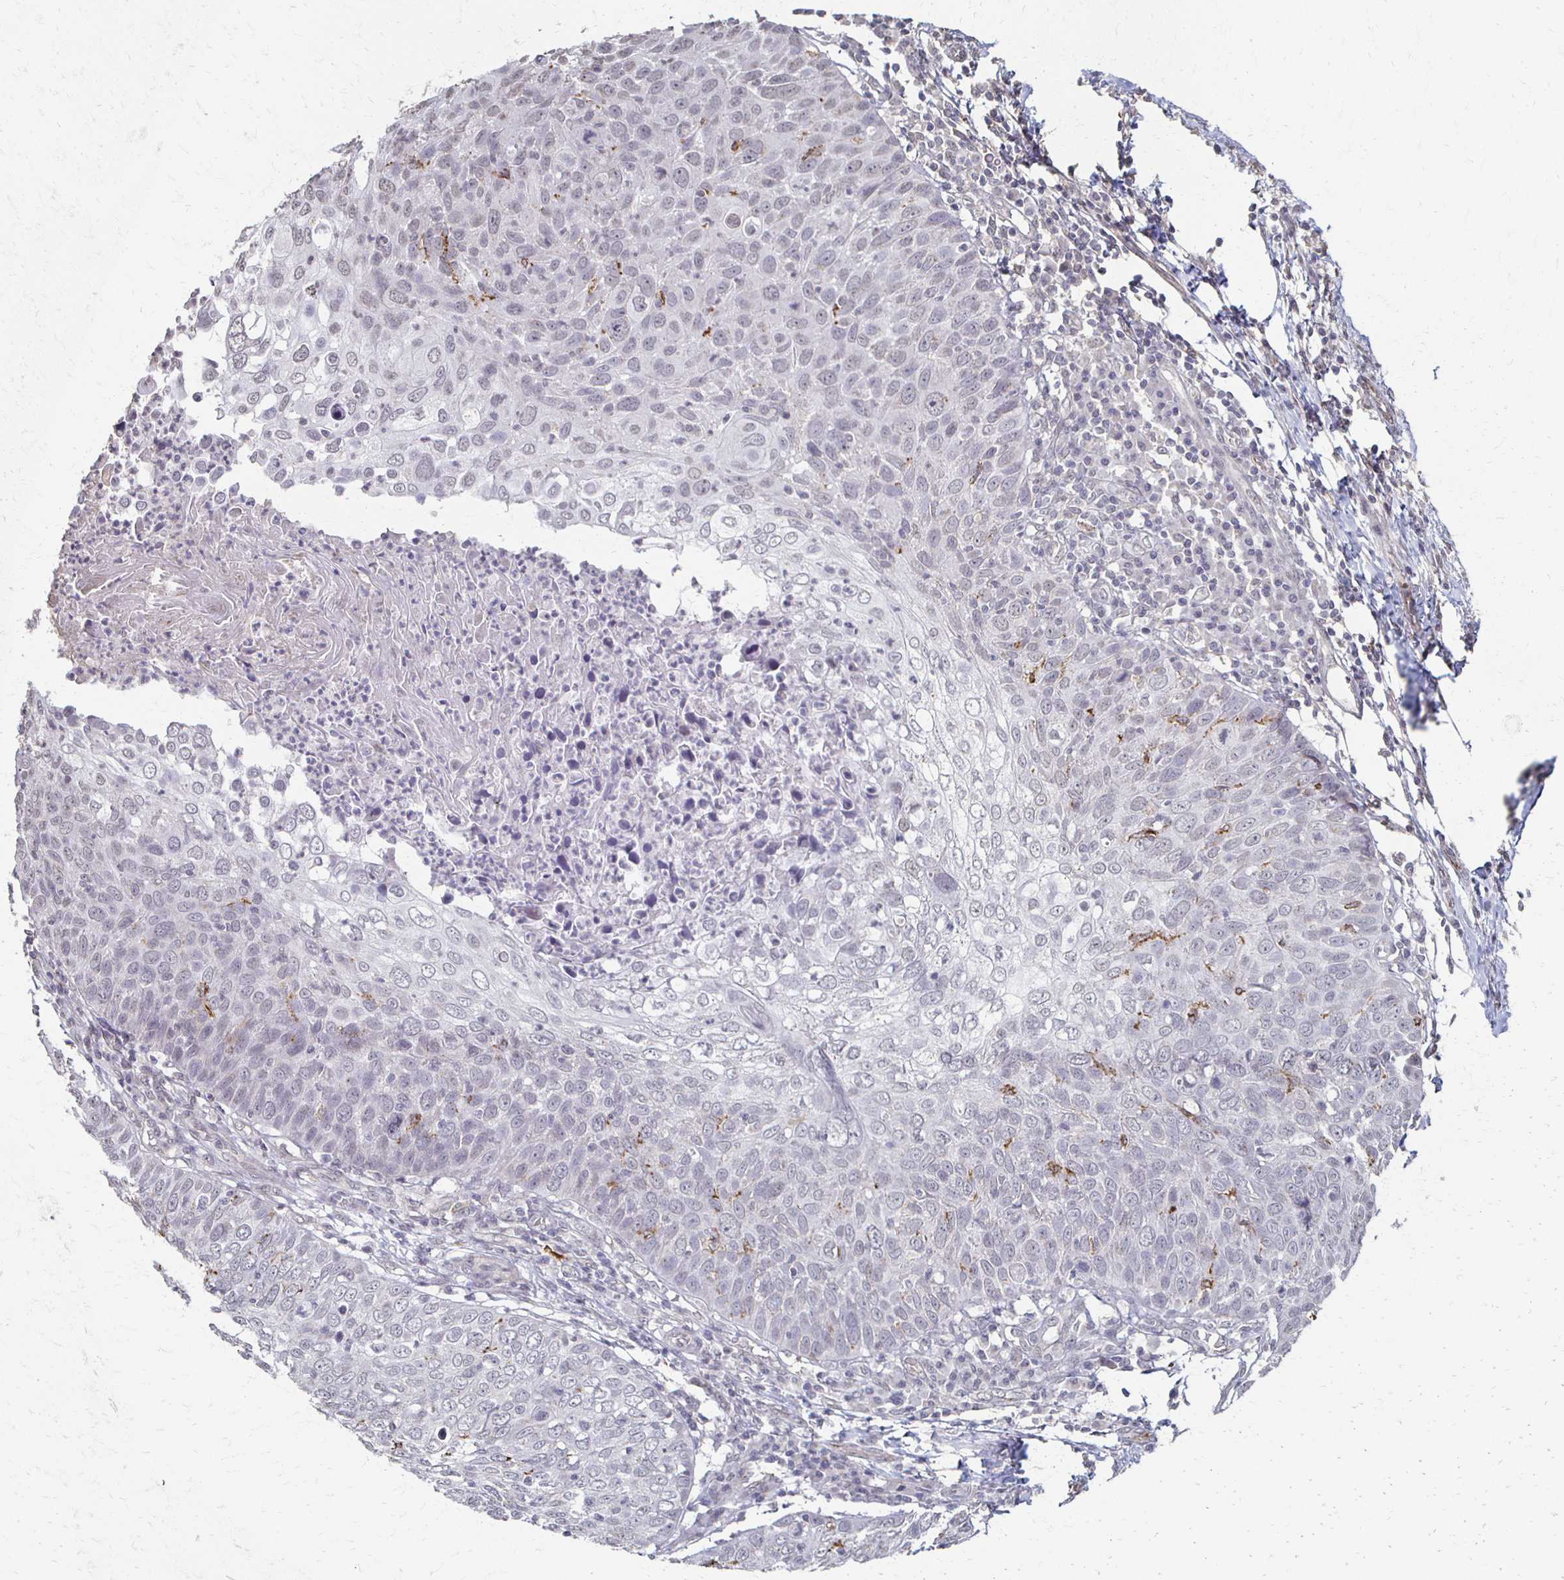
{"staining": {"intensity": "weak", "quantity": "25%-75%", "location": "nuclear"}, "tissue": "skin cancer", "cell_type": "Tumor cells", "image_type": "cancer", "snomed": [{"axis": "morphology", "description": "Squamous cell carcinoma, NOS"}, {"axis": "topography", "description": "Skin"}], "caption": "This is a histology image of IHC staining of skin squamous cell carcinoma, which shows weak positivity in the nuclear of tumor cells.", "gene": "DAB1", "patient": {"sex": "male", "age": 87}}